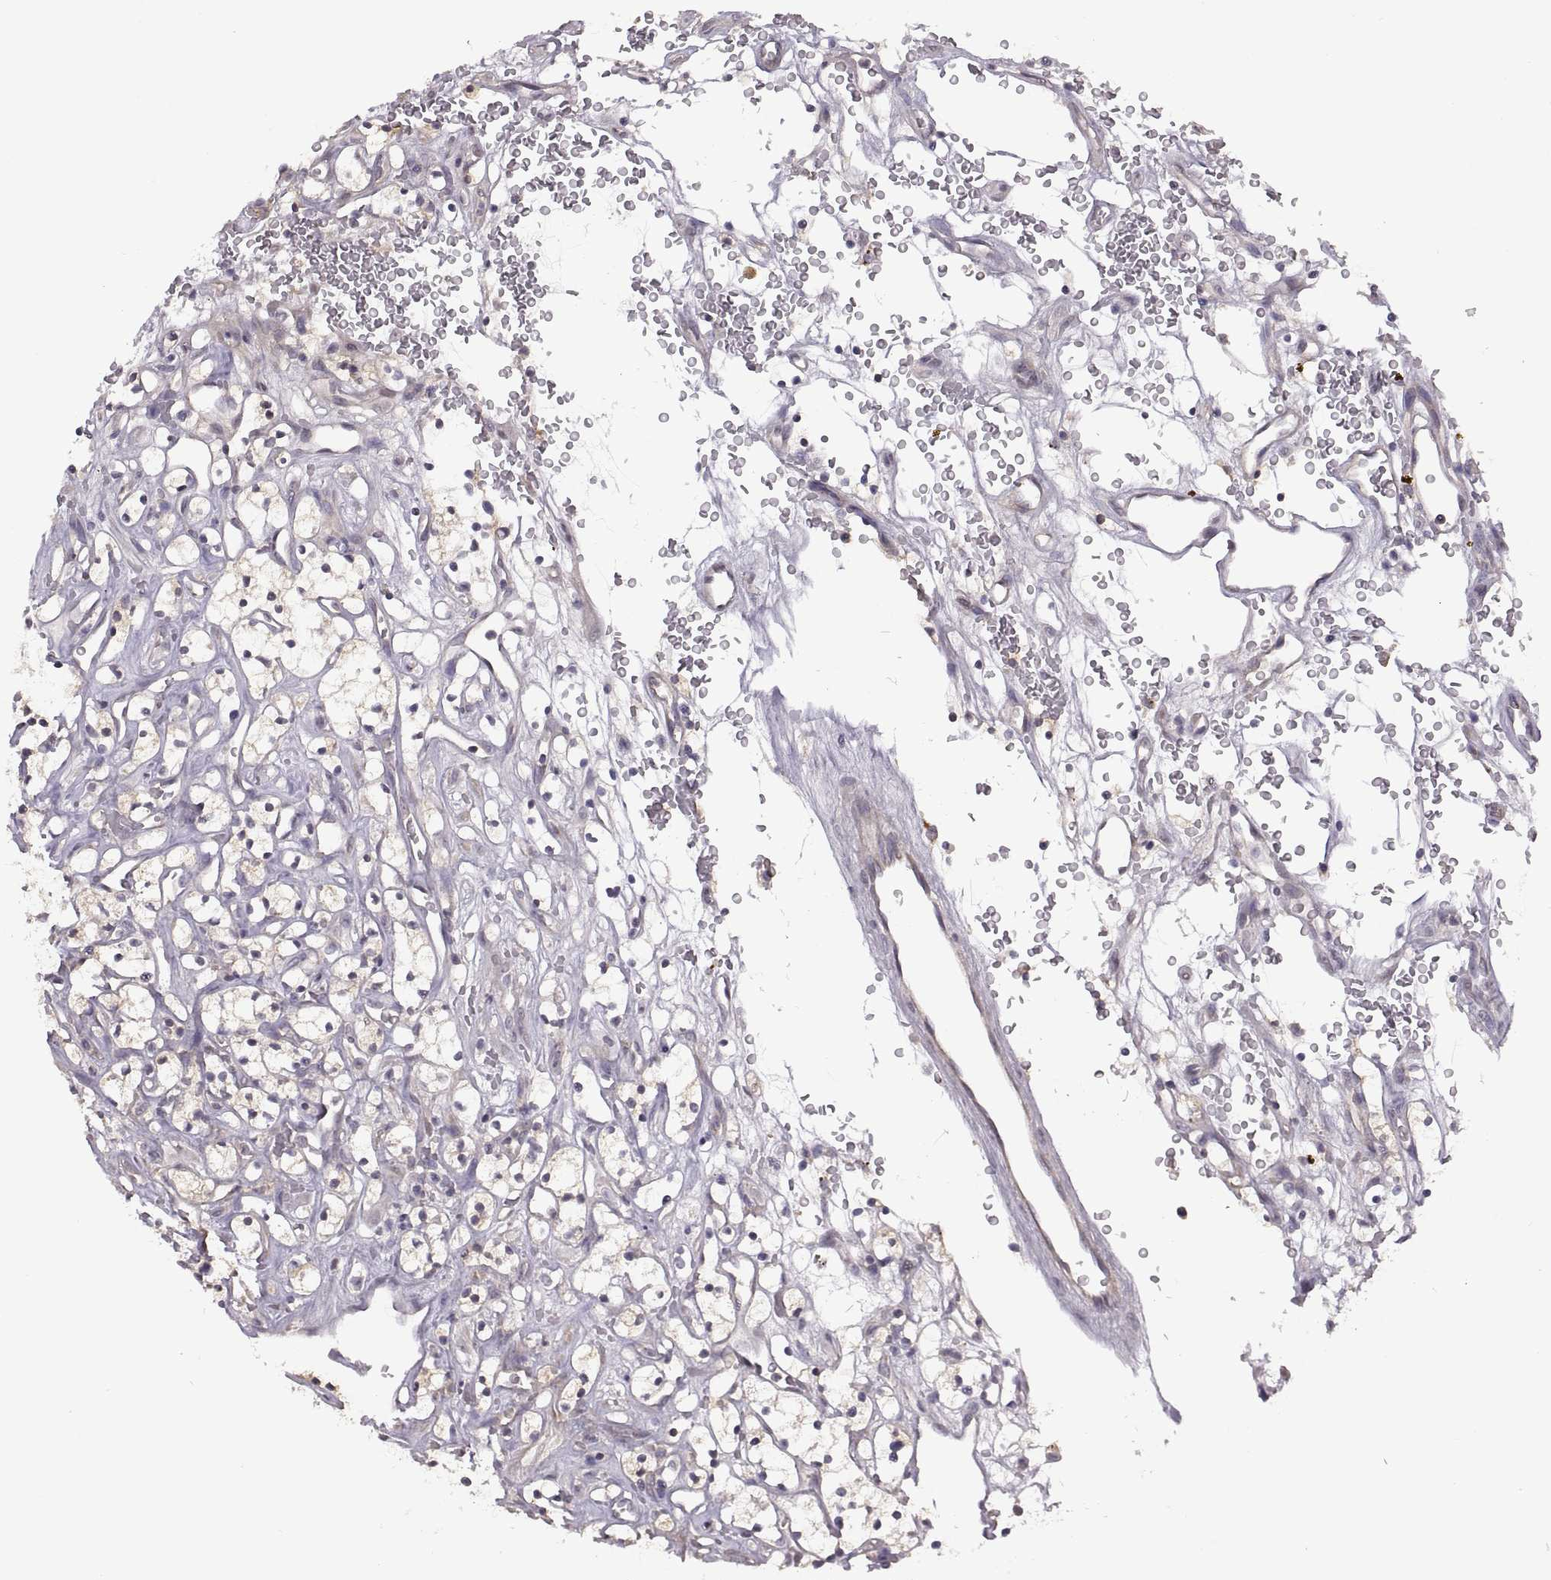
{"staining": {"intensity": "negative", "quantity": "none", "location": "none"}, "tissue": "renal cancer", "cell_type": "Tumor cells", "image_type": "cancer", "snomed": [{"axis": "morphology", "description": "Adenocarcinoma, NOS"}, {"axis": "topography", "description": "Kidney"}], "caption": "Renal adenocarcinoma was stained to show a protein in brown. There is no significant staining in tumor cells.", "gene": "NMNAT2", "patient": {"sex": "female", "age": 64}}